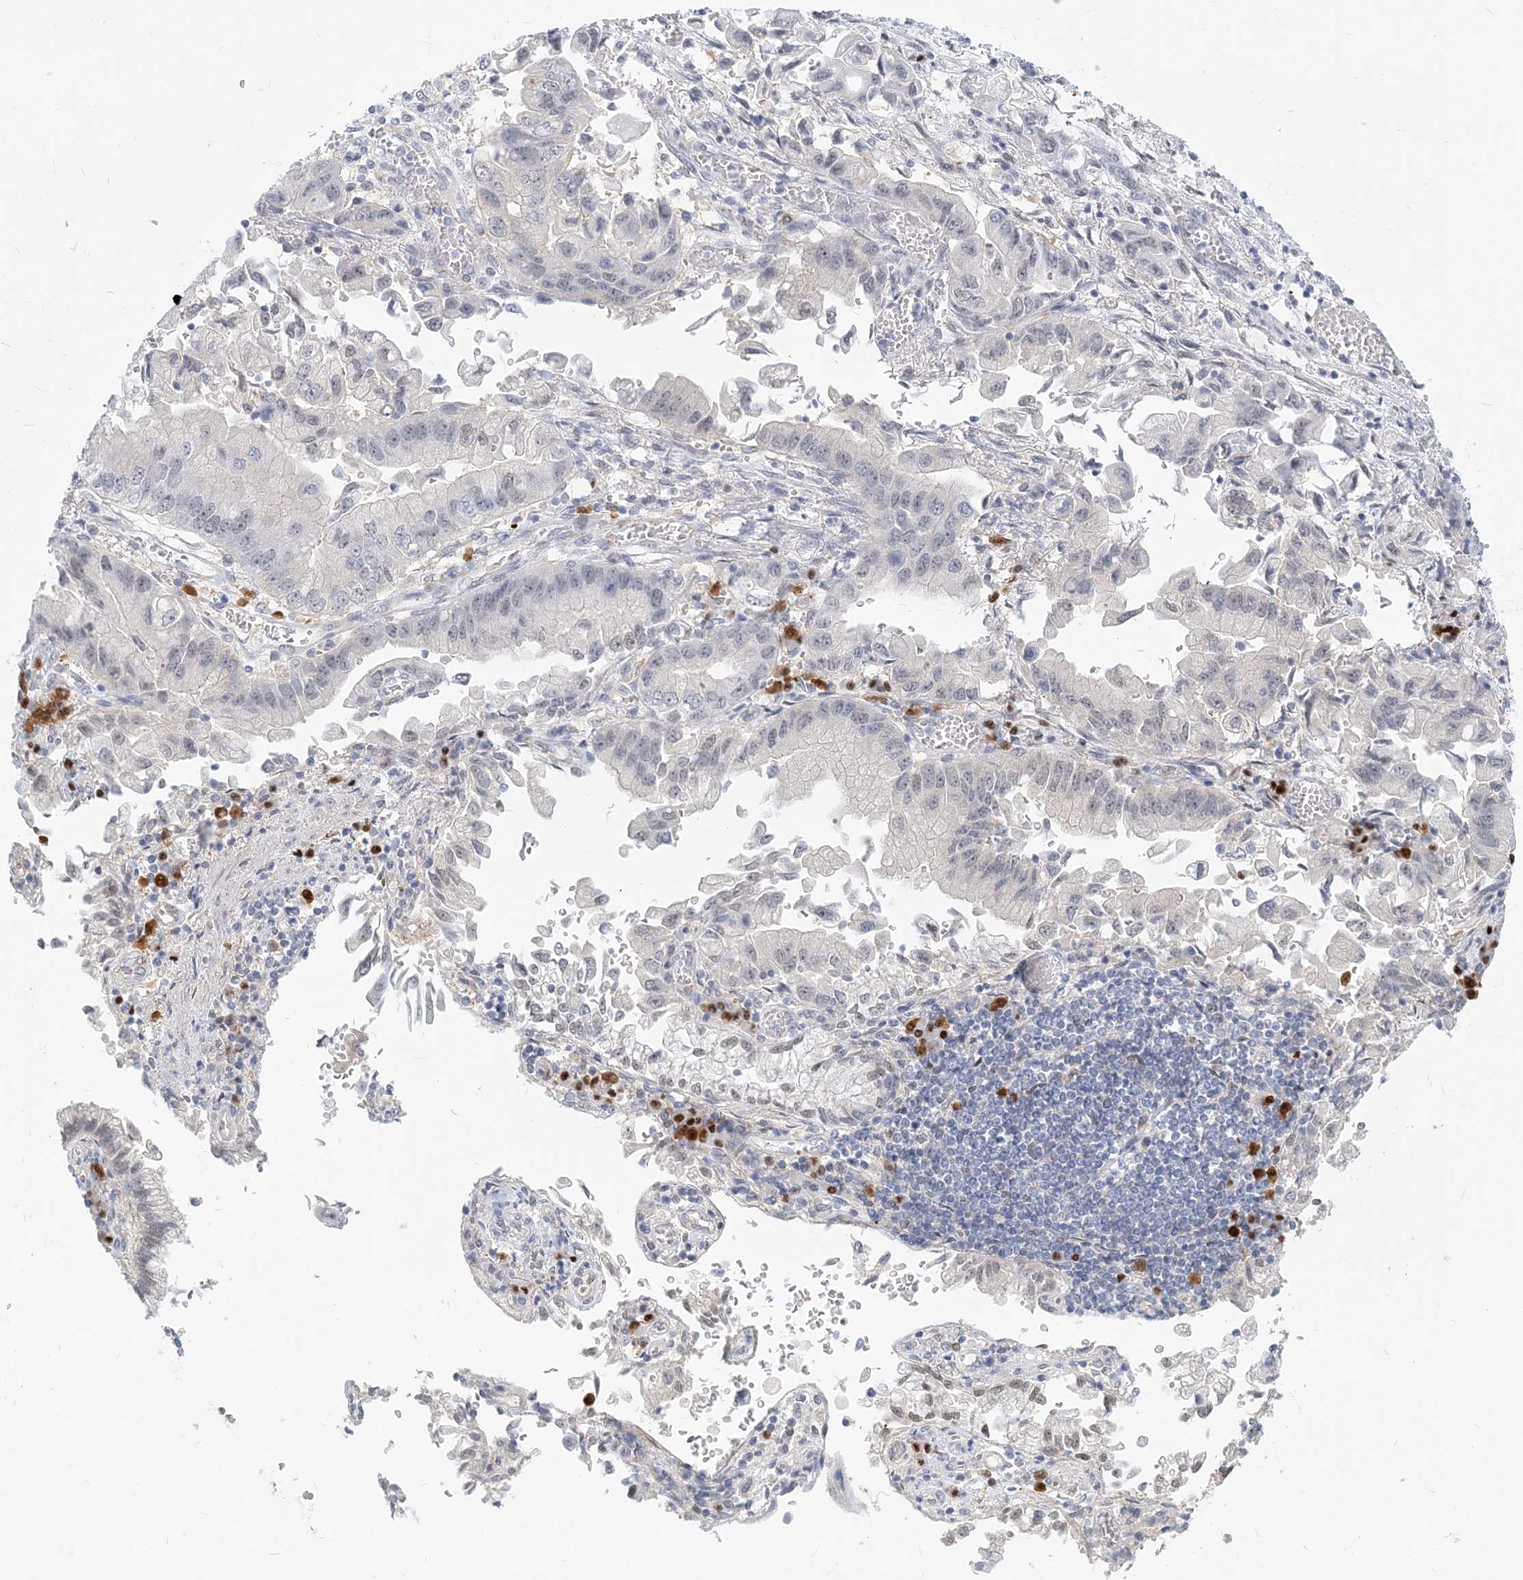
{"staining": {"intensity": "negative", "quantity": "none", "location": "none"}, "tissue": "stomach cancer", "cell_type": "Tumor cells", "image_type": "cancer", "snomed": [{"axis": "morphology", "description": "Adenocarcinoma, NOS"}, {"axis": "topography", "description": "Stomach"}], "caption": "Immunohistochemical staining of human stomach adenocarcinoma reveals no significant staining in tumor cells.", "gene": "GMPPA", "patient": {"sex": "male", "age": 62}}